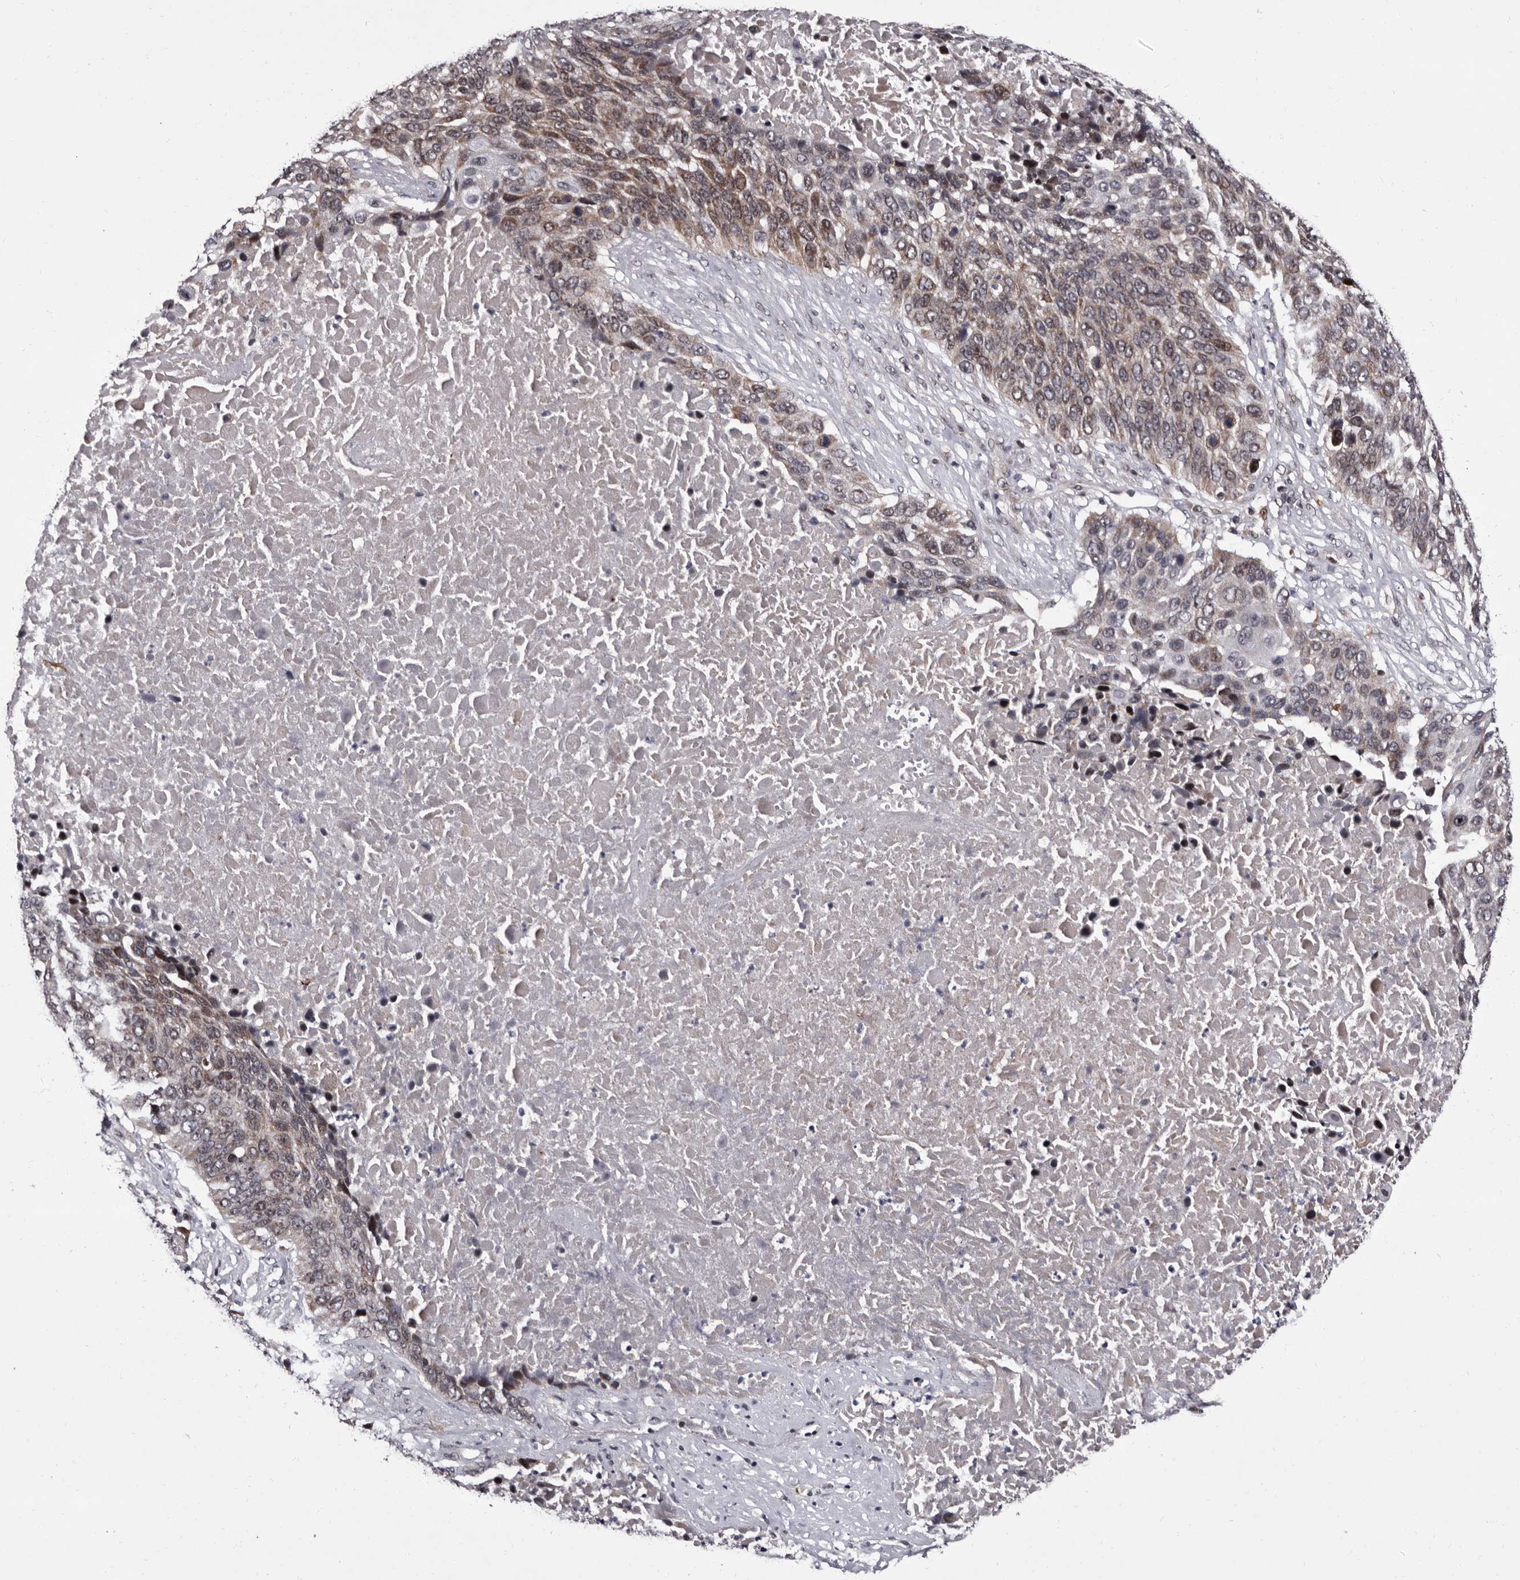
{"staining": {"intensity": "weak", "quantity": "25%-75%", "location": "cytoplasmic/membranous,nuclear"}, "tissue": "lung cancer", "cell_type": "Tumor cells", "image_type": "cancer", "snomed": [{"axis": "morphology", "description": "Squamous cell carcinoma, NOS"}, {"axis": "topography", "description": "Lung"}], "caption": "Protein positivity by immunohistochemistry reveals weak cytoplasmic/membranous and nuclear positivity in about 25%-75% of tumor cells in squamous cell carcinoma (lung). Using DAB (3,3'-diaminobenzidine) (brown) and hematoxylin (blue) stains, captured at high magnification using brightfield microscopy.", "gene": "TNKS", "patient": {"sex": "male", "age": 66}}